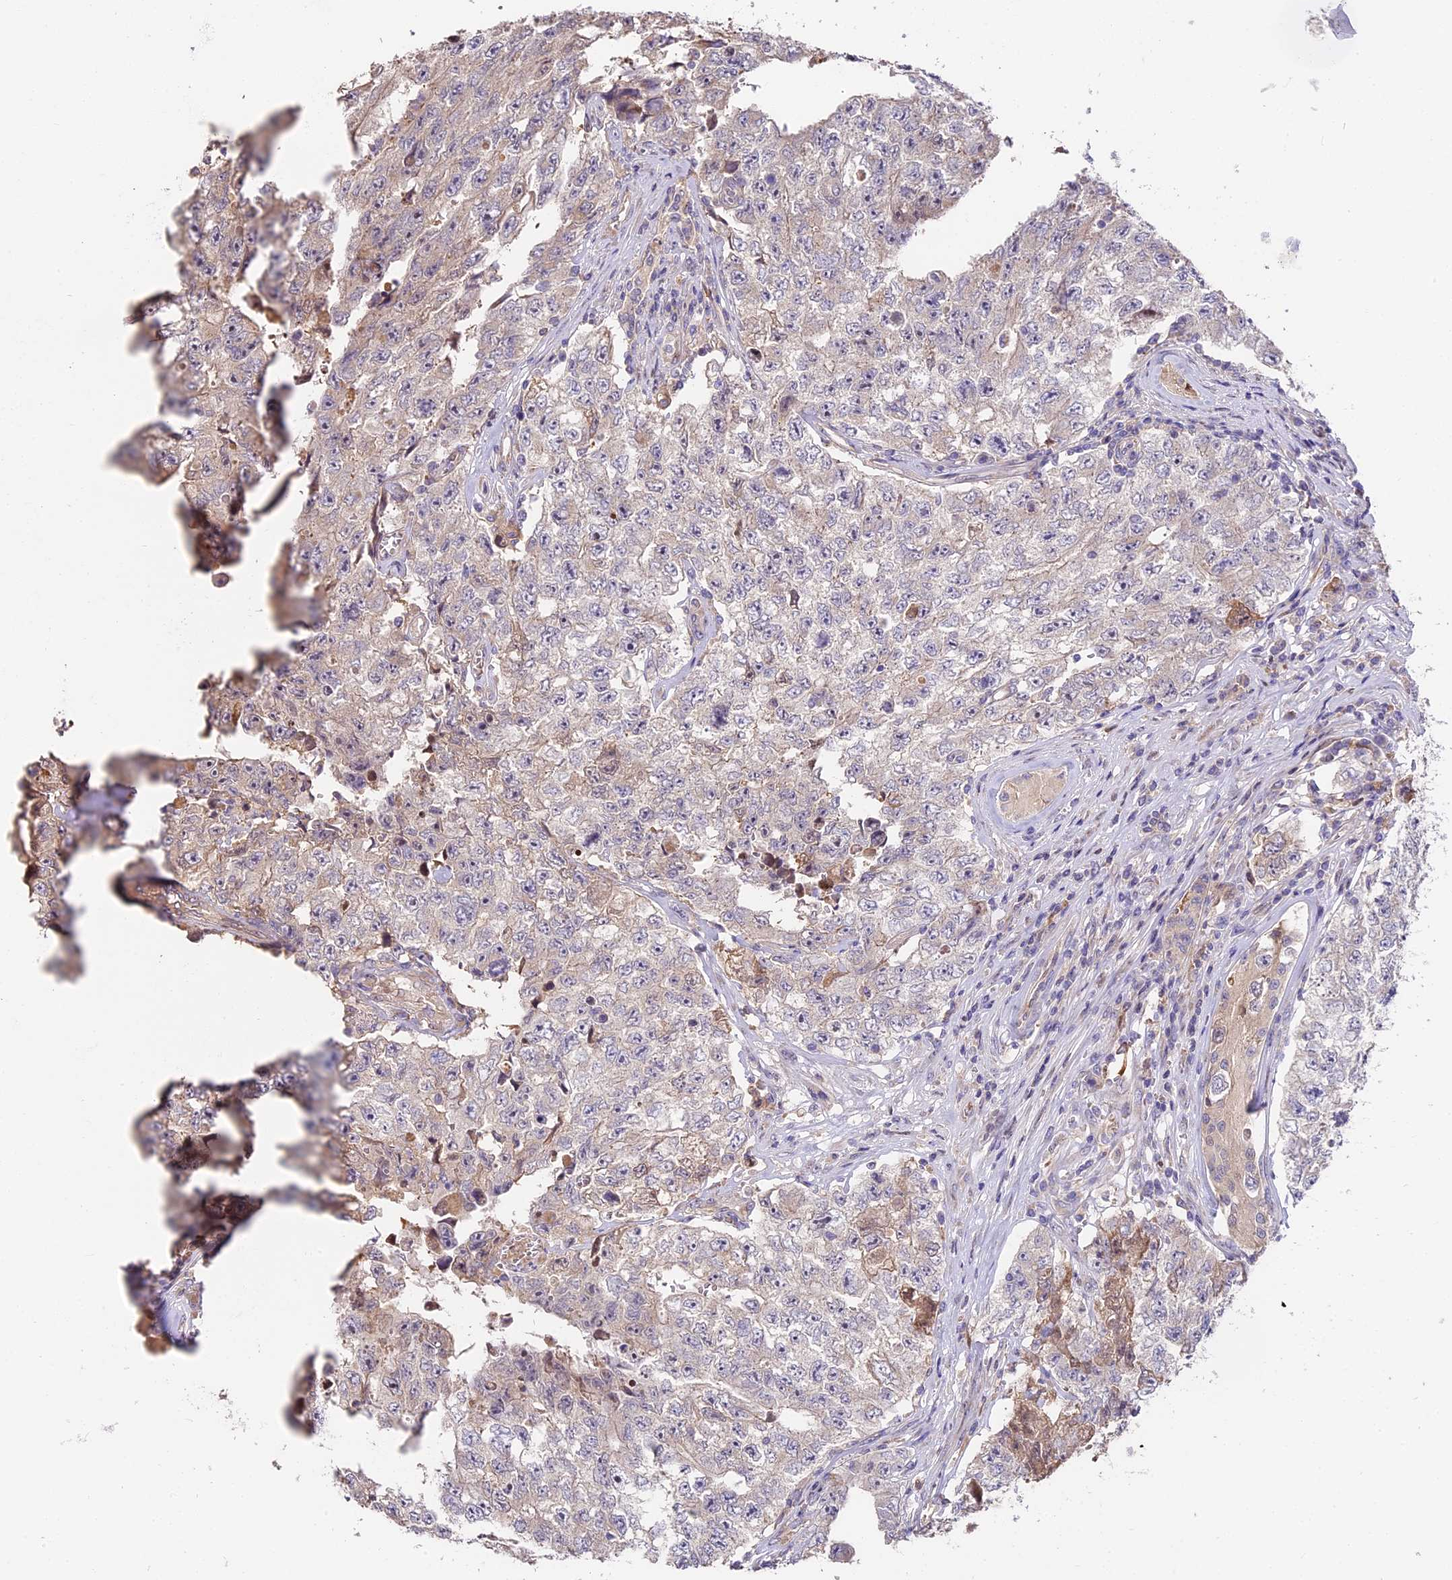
{"staining": {"intensity": "negative", "quantity": "none", "location": "none"}, "tissue": "testis cancer", "cell_type": "Tumor cells", "image_type": "cancer", "snomed": [{"axis": "morphology", "description": "Carcinoma, Embryonal, NOS"}, {"axis": "topography", "description": "Testis"}], "caption": "The photomicrograph displays no significant expression in tumor cells of testis embryonal carcinoma.", "gene": "ARHGAP17", "patient": {"sex": "male", "age": 17}}